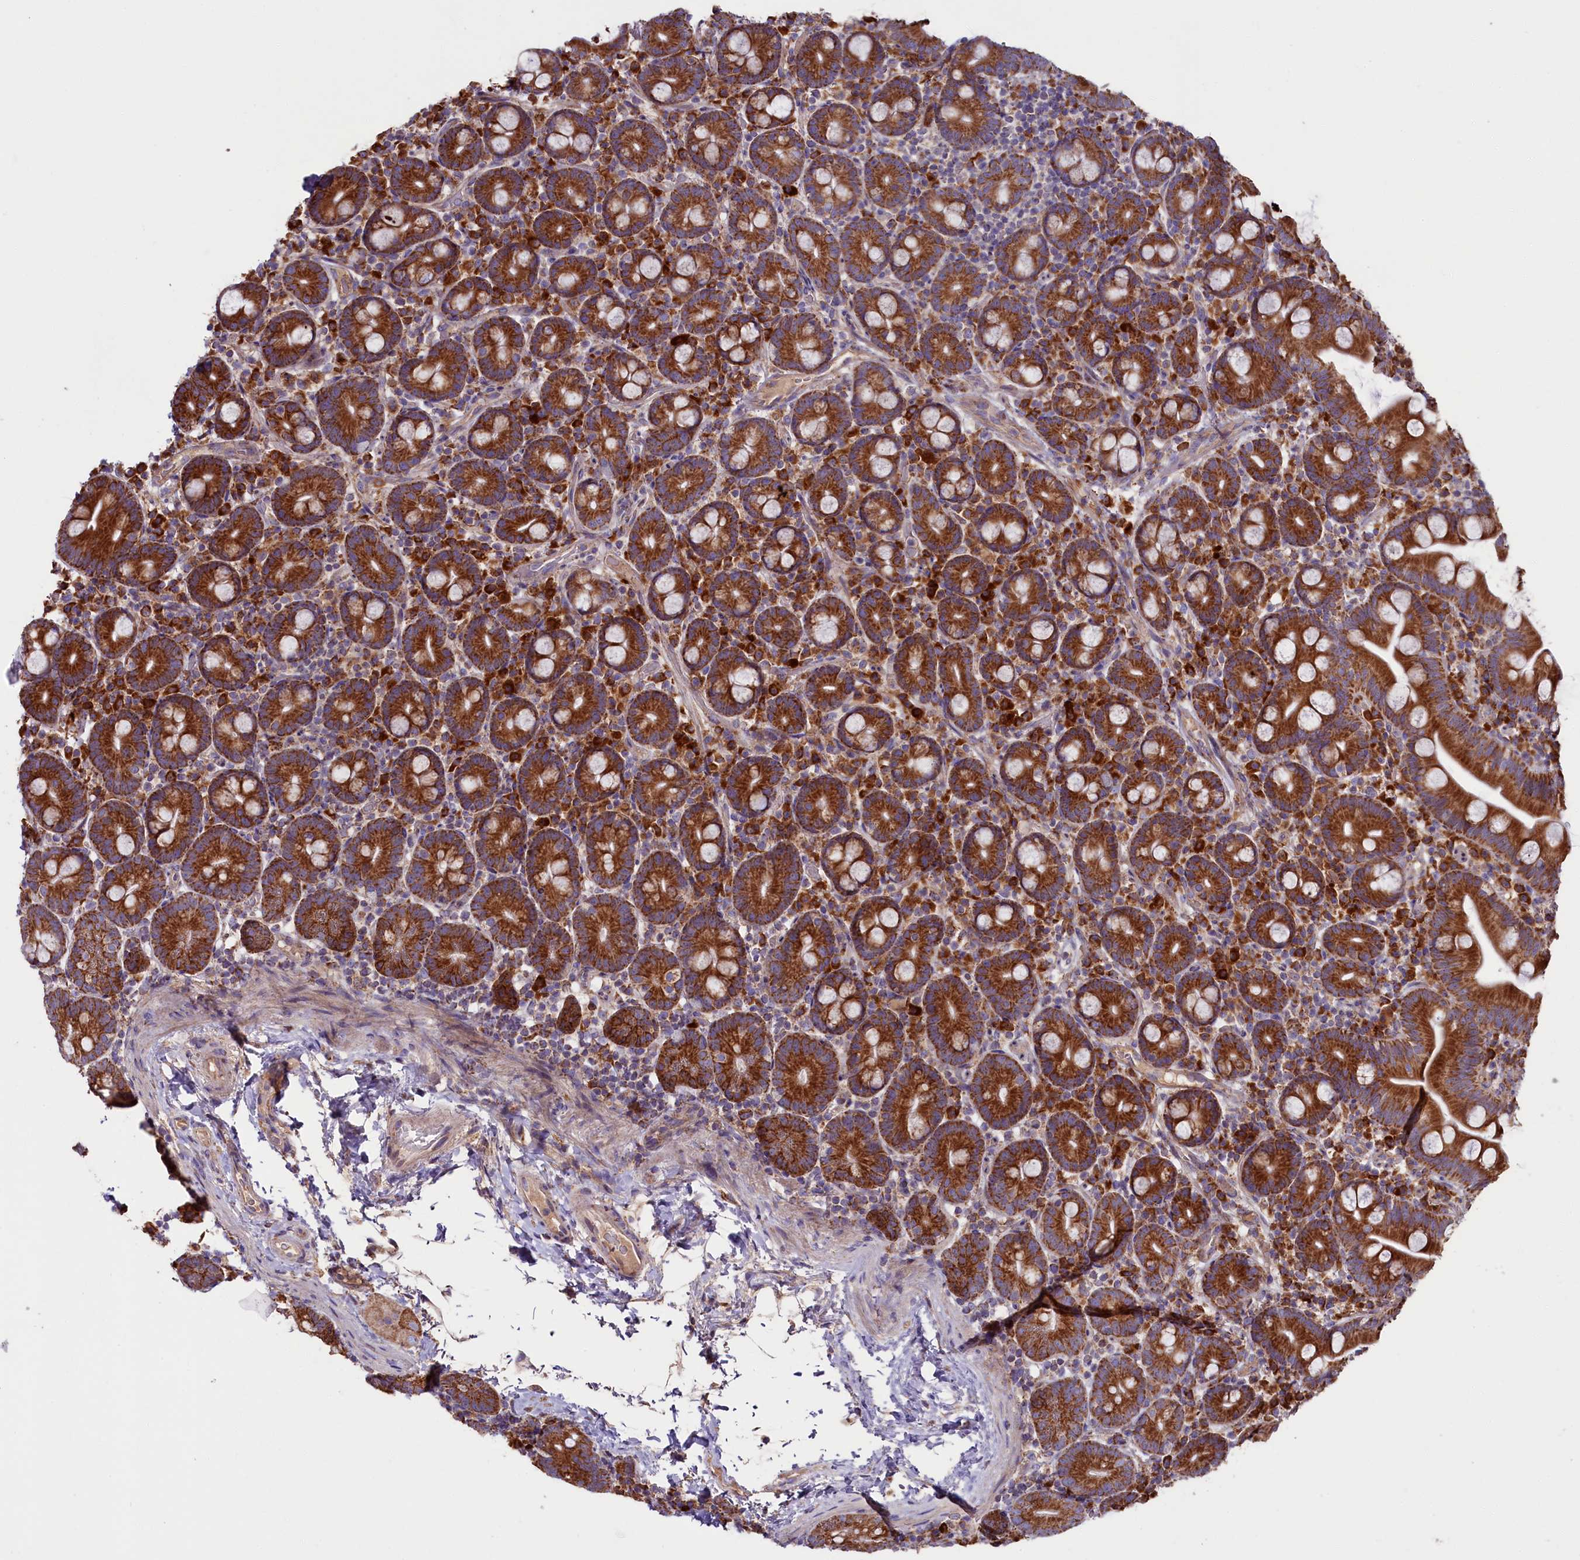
{"staining": {"intensity": "strong", "quantity": ">75%", "location": "cytoplasmic/membranous"}, "tissue": "small intestine", "cell_type": "Glandular cells", "image_type": "normal", "snomed": [{"axis": "morphology", "description": "Normal tissue, NOS"}, {"axis": "topography", "description": "Small intestine"}], "caption": "Brown immunohistochemical staining in normal small intestine exhibits strong cytoplasmic/membranous expression in about >75% of glandular cells. The staining was performed using DAB, with brown indicating positive protein expression. Nuclei are stained blue with hematoxylin.", "gene": "ZSWIM1", "patient": {"sex": "female", "age": 68}}